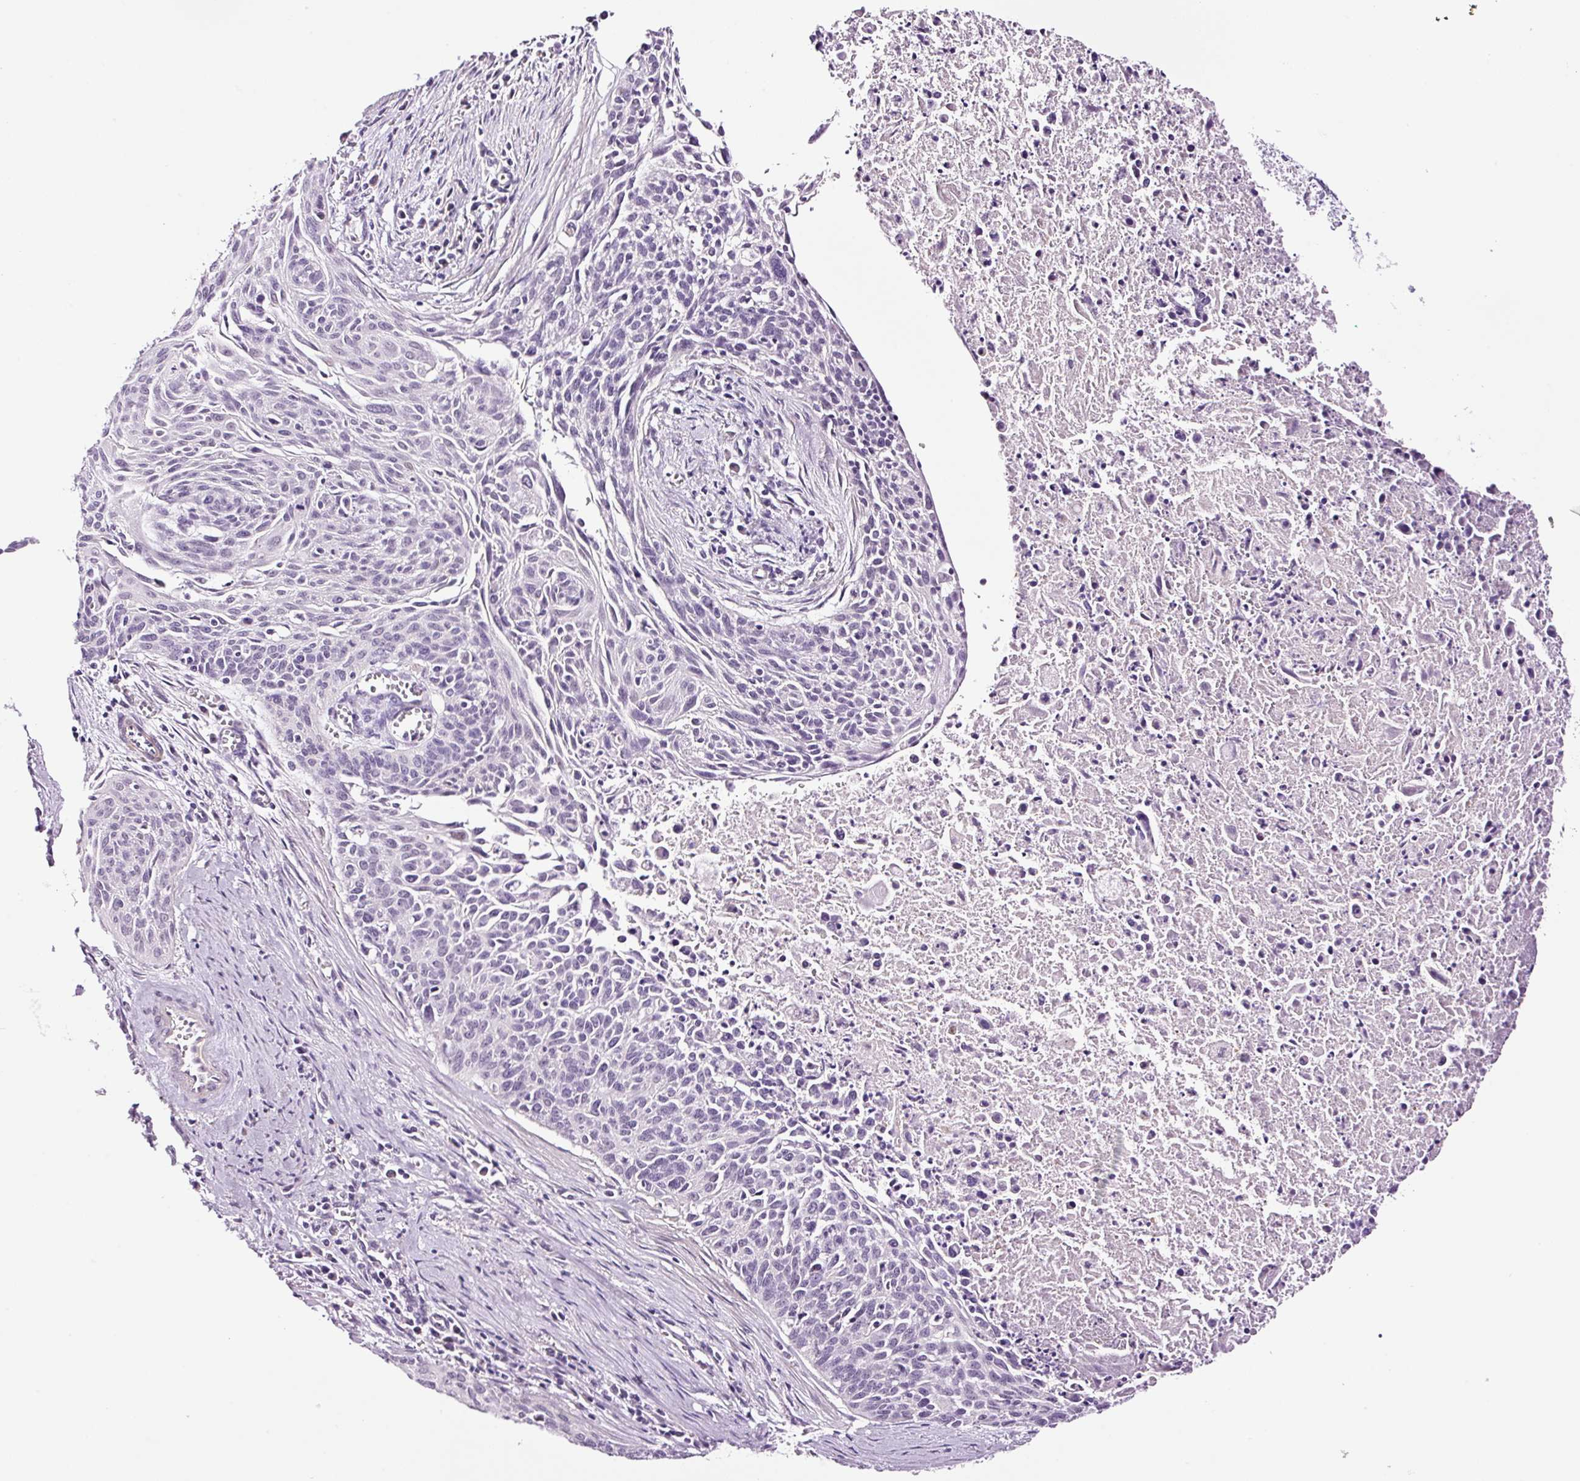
{"staining": {"intensity": "negative", "quantity": "none", "location": "none"}, "tissue": "cervical cancer", "cell_type": "Tumor cells", "image_type": "cancer", "snomed": [{"axis": "morphology", "description": "Squamous cell carcinoma, NOS"}, {"axis": "topography", "description": "Cervix"}], "caption": "Immunohistochemistry (IHC) photomicrograph of human squamous cell carcinoma (cervical) stained for a protein (brown), which reveals no positivity in tumor cells. (Stains: DAB immunohistochemistry (IHC) with hematoxylin counter stain, Microscopy: brightfield microscopy at high magnification).", "gene": "RTF2", "patient": {"sex": "female", "age": 55}}